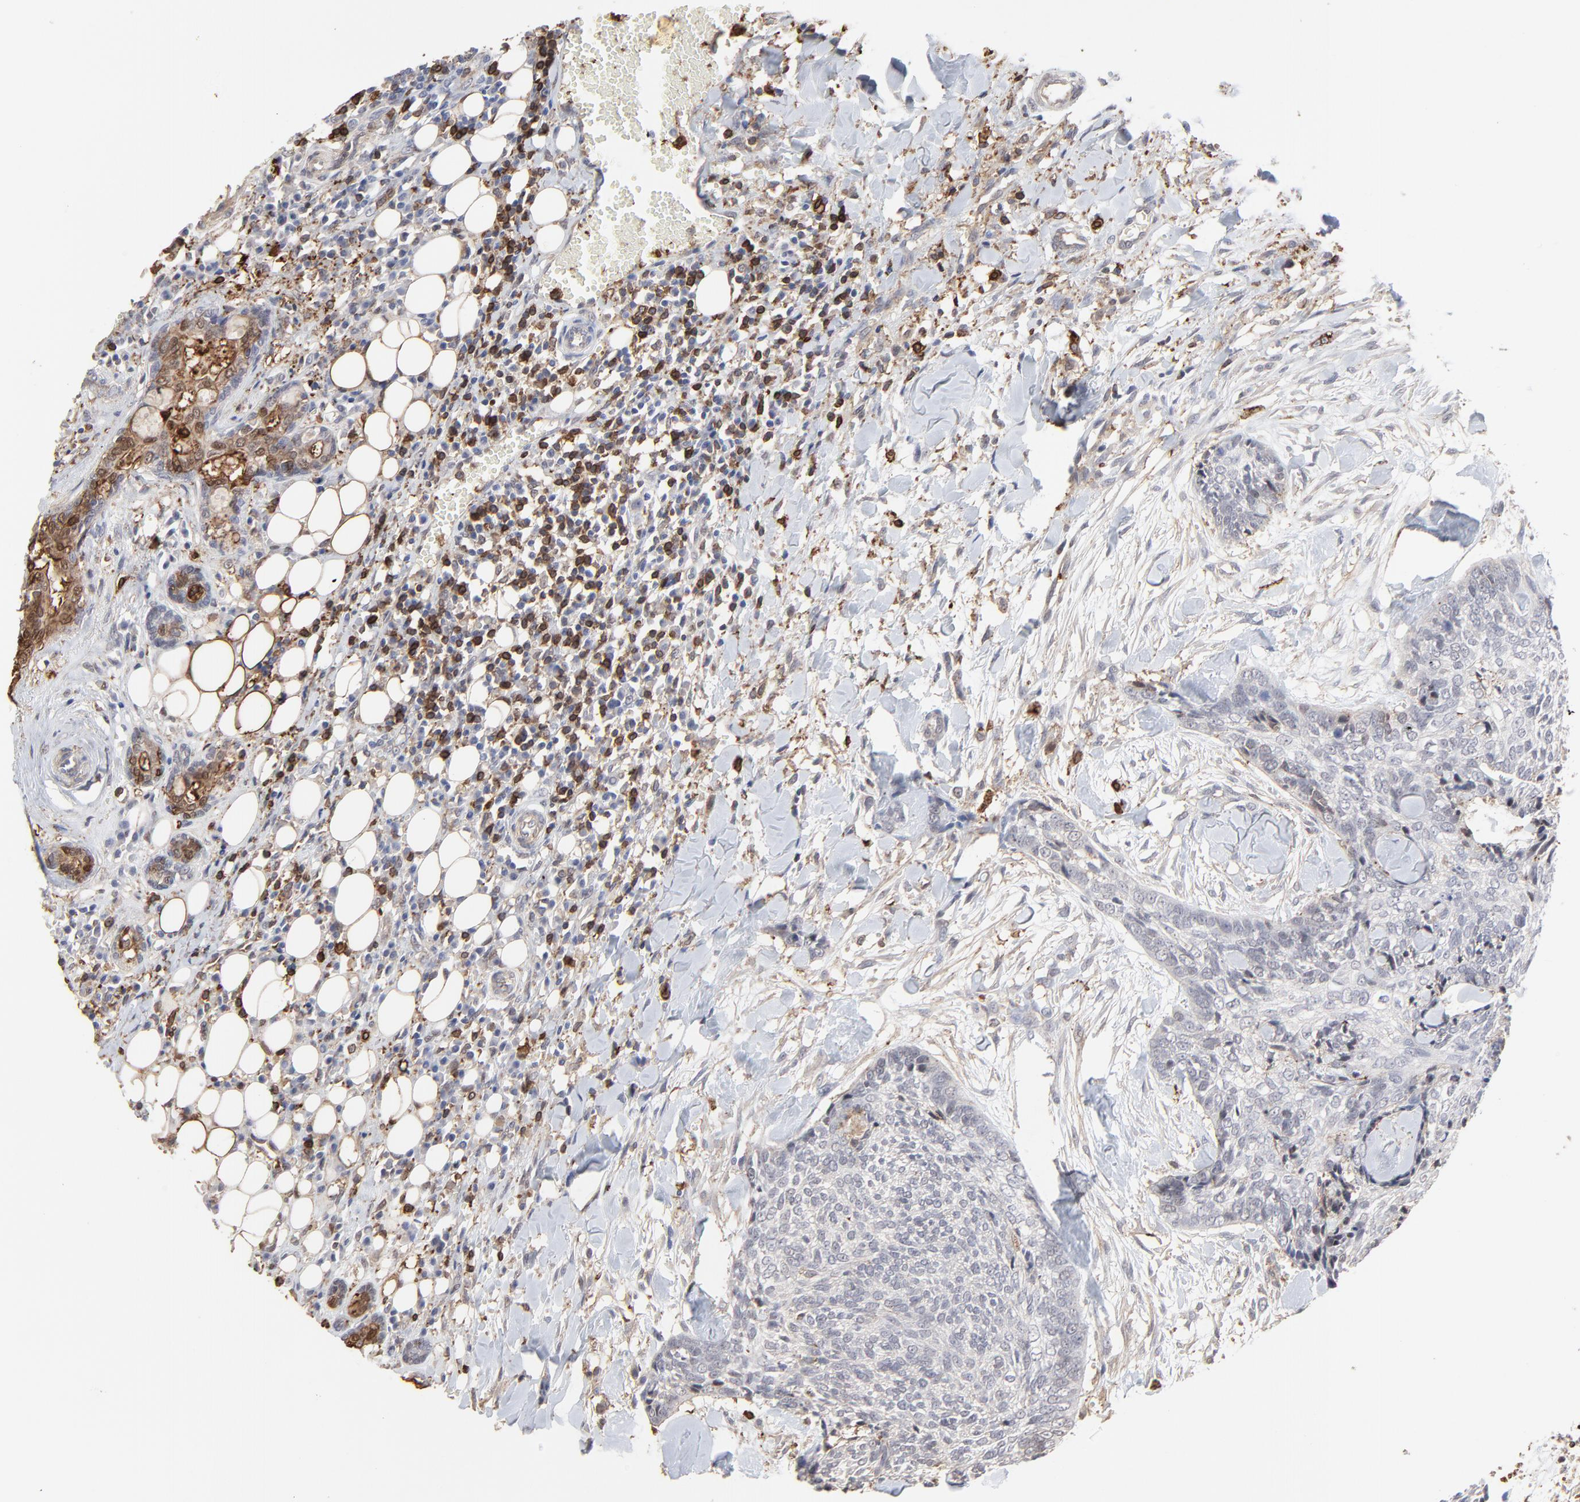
{"staining": {"intensity": "negative", "quantity": "none", "location": "none"}, "tissue": "head and neck cancer", "cell_type": "Tumor cells", "image_type": "cancer", "snomed": [{"axis": "morphology", "description": "Squamous cell carcinoma, NOS"}, {"axis": "topography", "description": "Salivary gland"}, {"axis": "topography", "description": "Head-Neck"}], "caption": "Tumor cells are negative for protein expression in human head and neck squamous cell carcinoma.", "gene": "SLC6A14", "patient": {"sex": "male", "age": 70}}